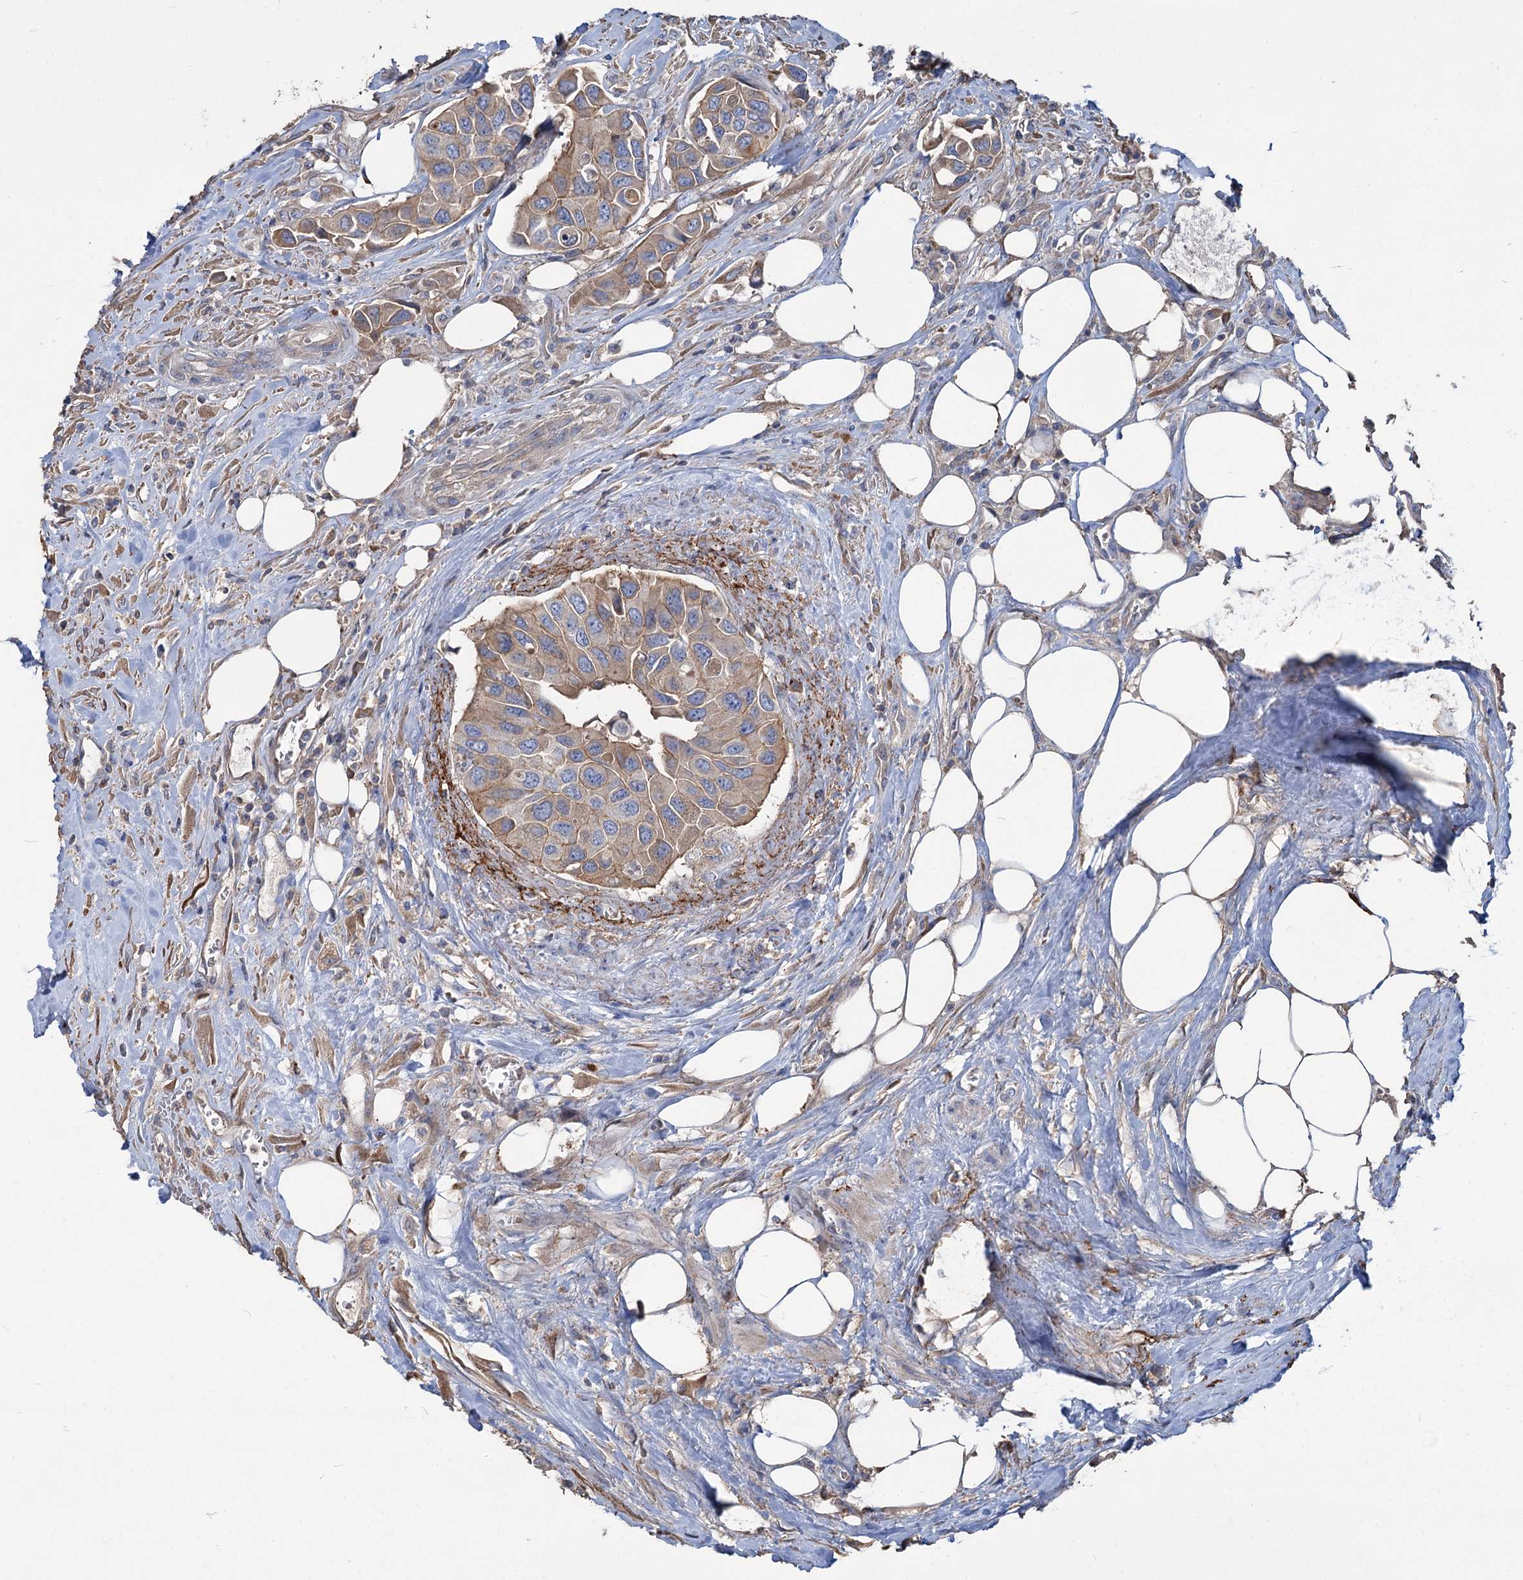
{"staining": {"intensity": "weak", "quantity": "25%-75%", "location": "cytoplasmic/membranous"}, "tissue": "urothelial cancer", "cell_type": "Tumor cells", "image_type": "cancer", "snomed": [{"axis": "morphology", "description": "Urothelial carcinoma, High grade"}, {"axis": "topography", "description": "Urinary bladder"}], "caption": "Immunohistochemical staining of human urothelial cancer demonstrates low levels of weak cytoplasmic/membranous staining in about 25%-75% of tumor cells. The protein of interest is shown in brown color, while the nuclei are stained blue.", "gene": "URAD", "patient": {"sex": "male", "age": 74}}